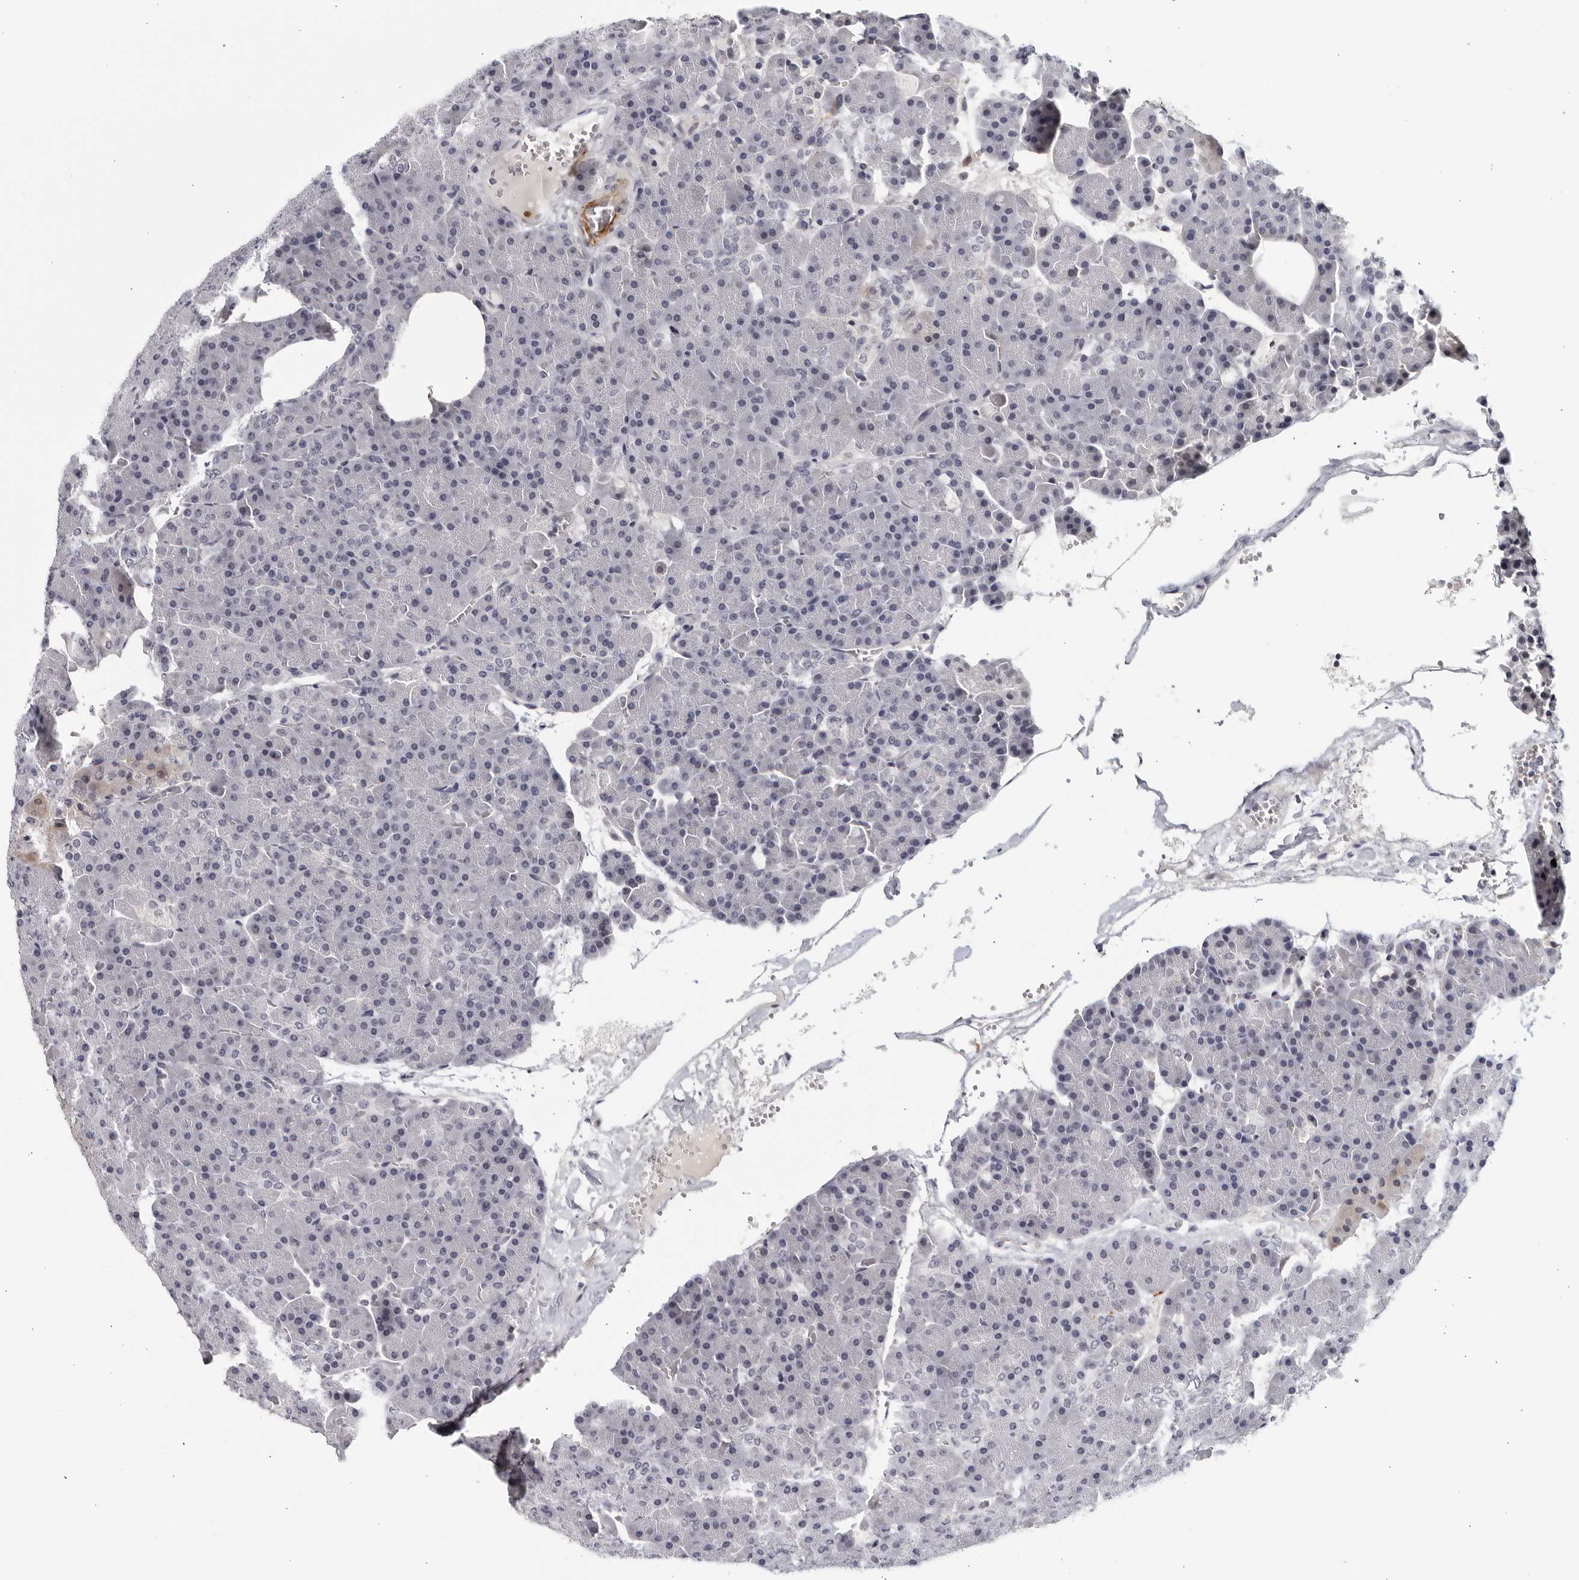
{"staining": {"intensity": "negative", "quantity": "none", "location": "none"}, "tissue": "pancreas", "cell_type": "Exocrine glandular cells", "image_type": "normal", "snomed": [{"axis": "morphology", "description": "Normal tissue, NOS"}, {"axis": "morphology", "description": "Carcinoid, malignant, NOS"}, {"axis": "topography", "description": "Pancreas"}], "caption": "Immunohistochemistry of normal pancreas reveals no staining in exocrine glandular cells. (Stains: DAB (3,3'-diaminobenzidine) immunohistochemistry (IHC) with hematoxylin counter stain, Microscopy: brightfield microscopy at high magnification).", "gene": "STRADB", "patient": {"sex": "female", "age": 35}}